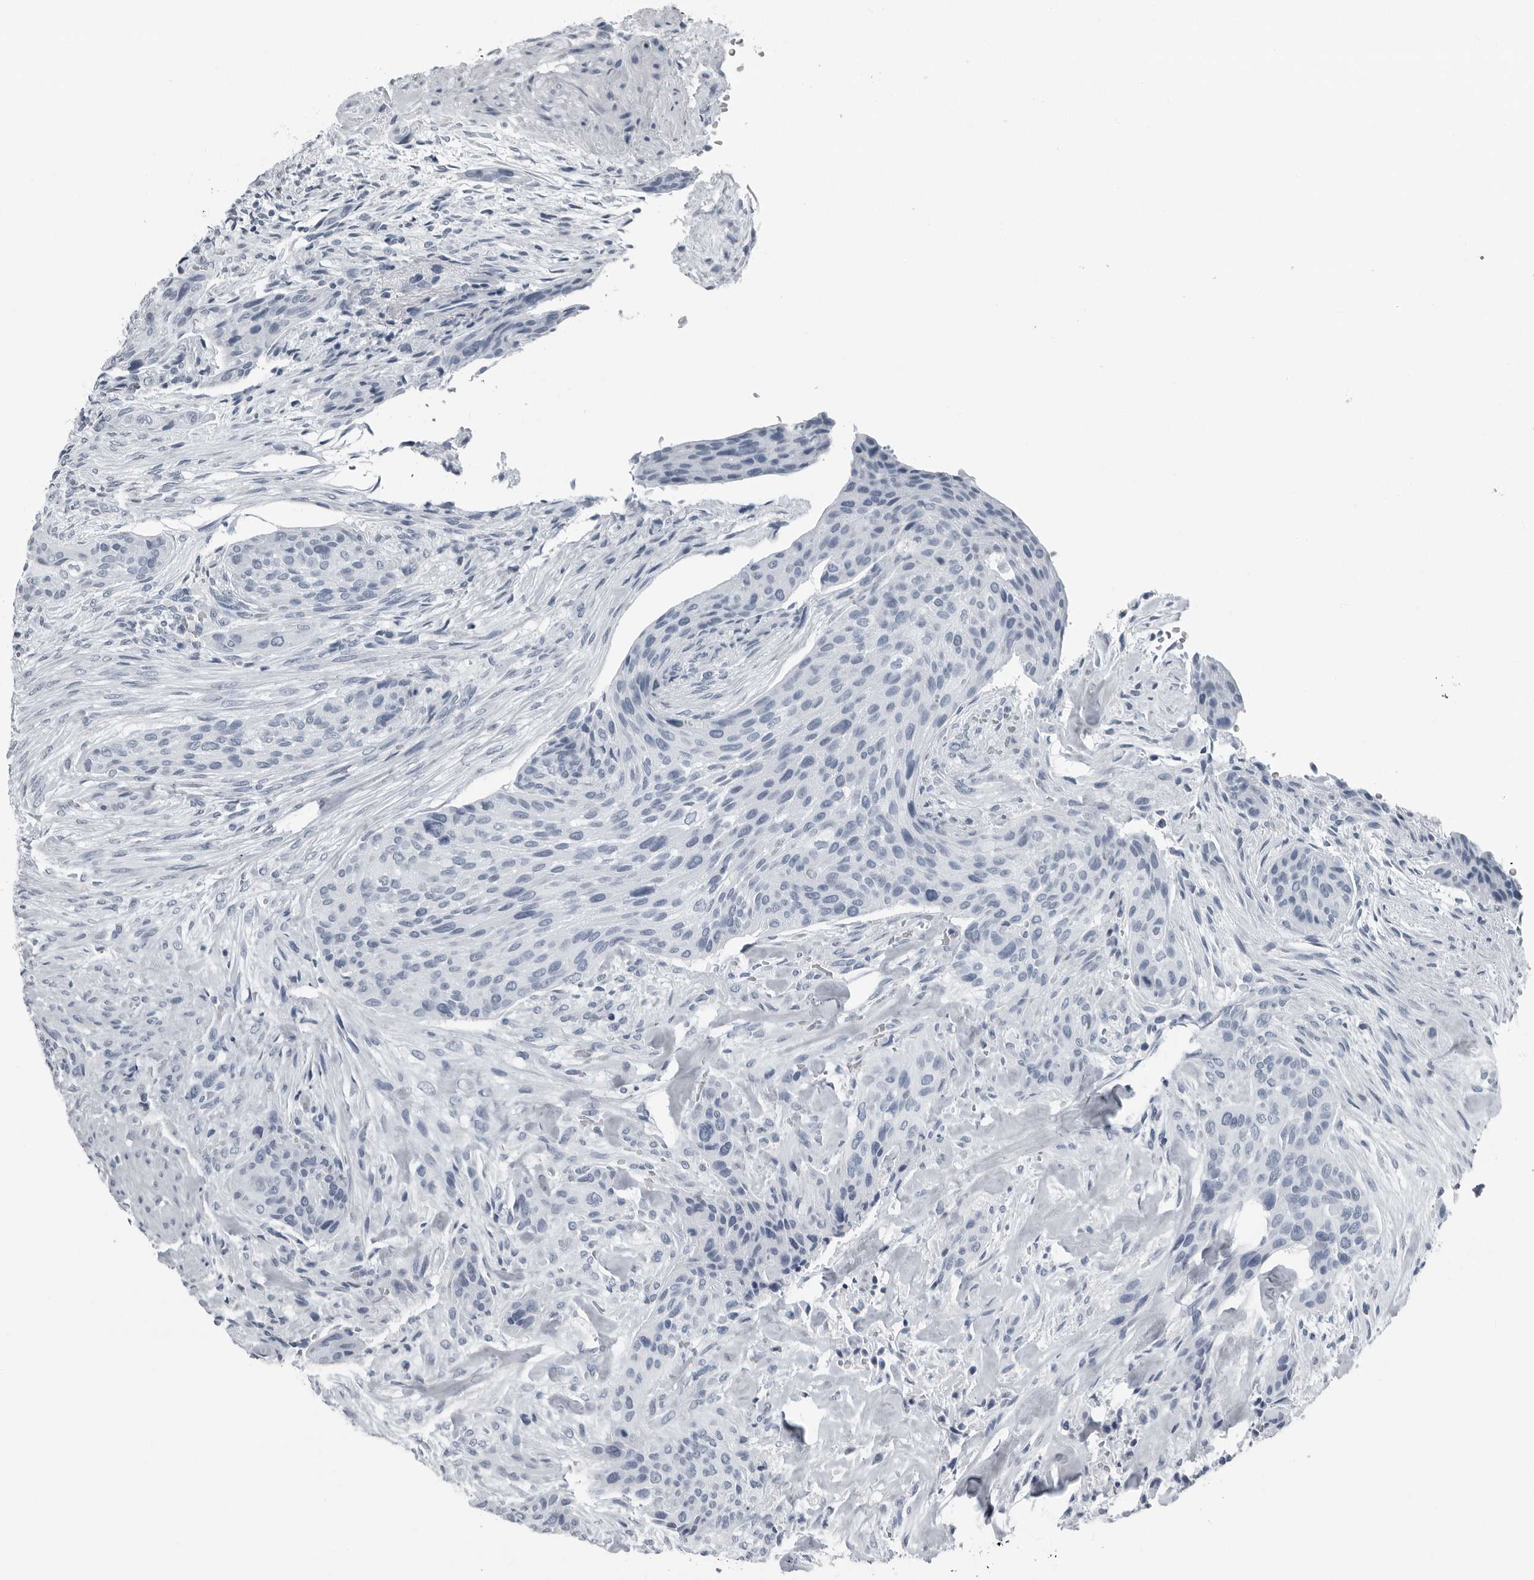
{"staining": {"intensity": "negative", "quantity": "none", "location": "none"}, "tissue": "urothelial cancer", "cell_type": "Tumor cells", "image_type": "cancer", "snomed": [{"axis": "morphology", "description": "Urothelial carcinoma, High grade"}, {"axis": "topography", "description": "Urinary bladder"}], "caption": "This is an immunohistochemistry image of urothelial cancer. There is no staining in tumor cells.", "gene": "PRSS1", "patient": {"sex": "male", "age": 35}}